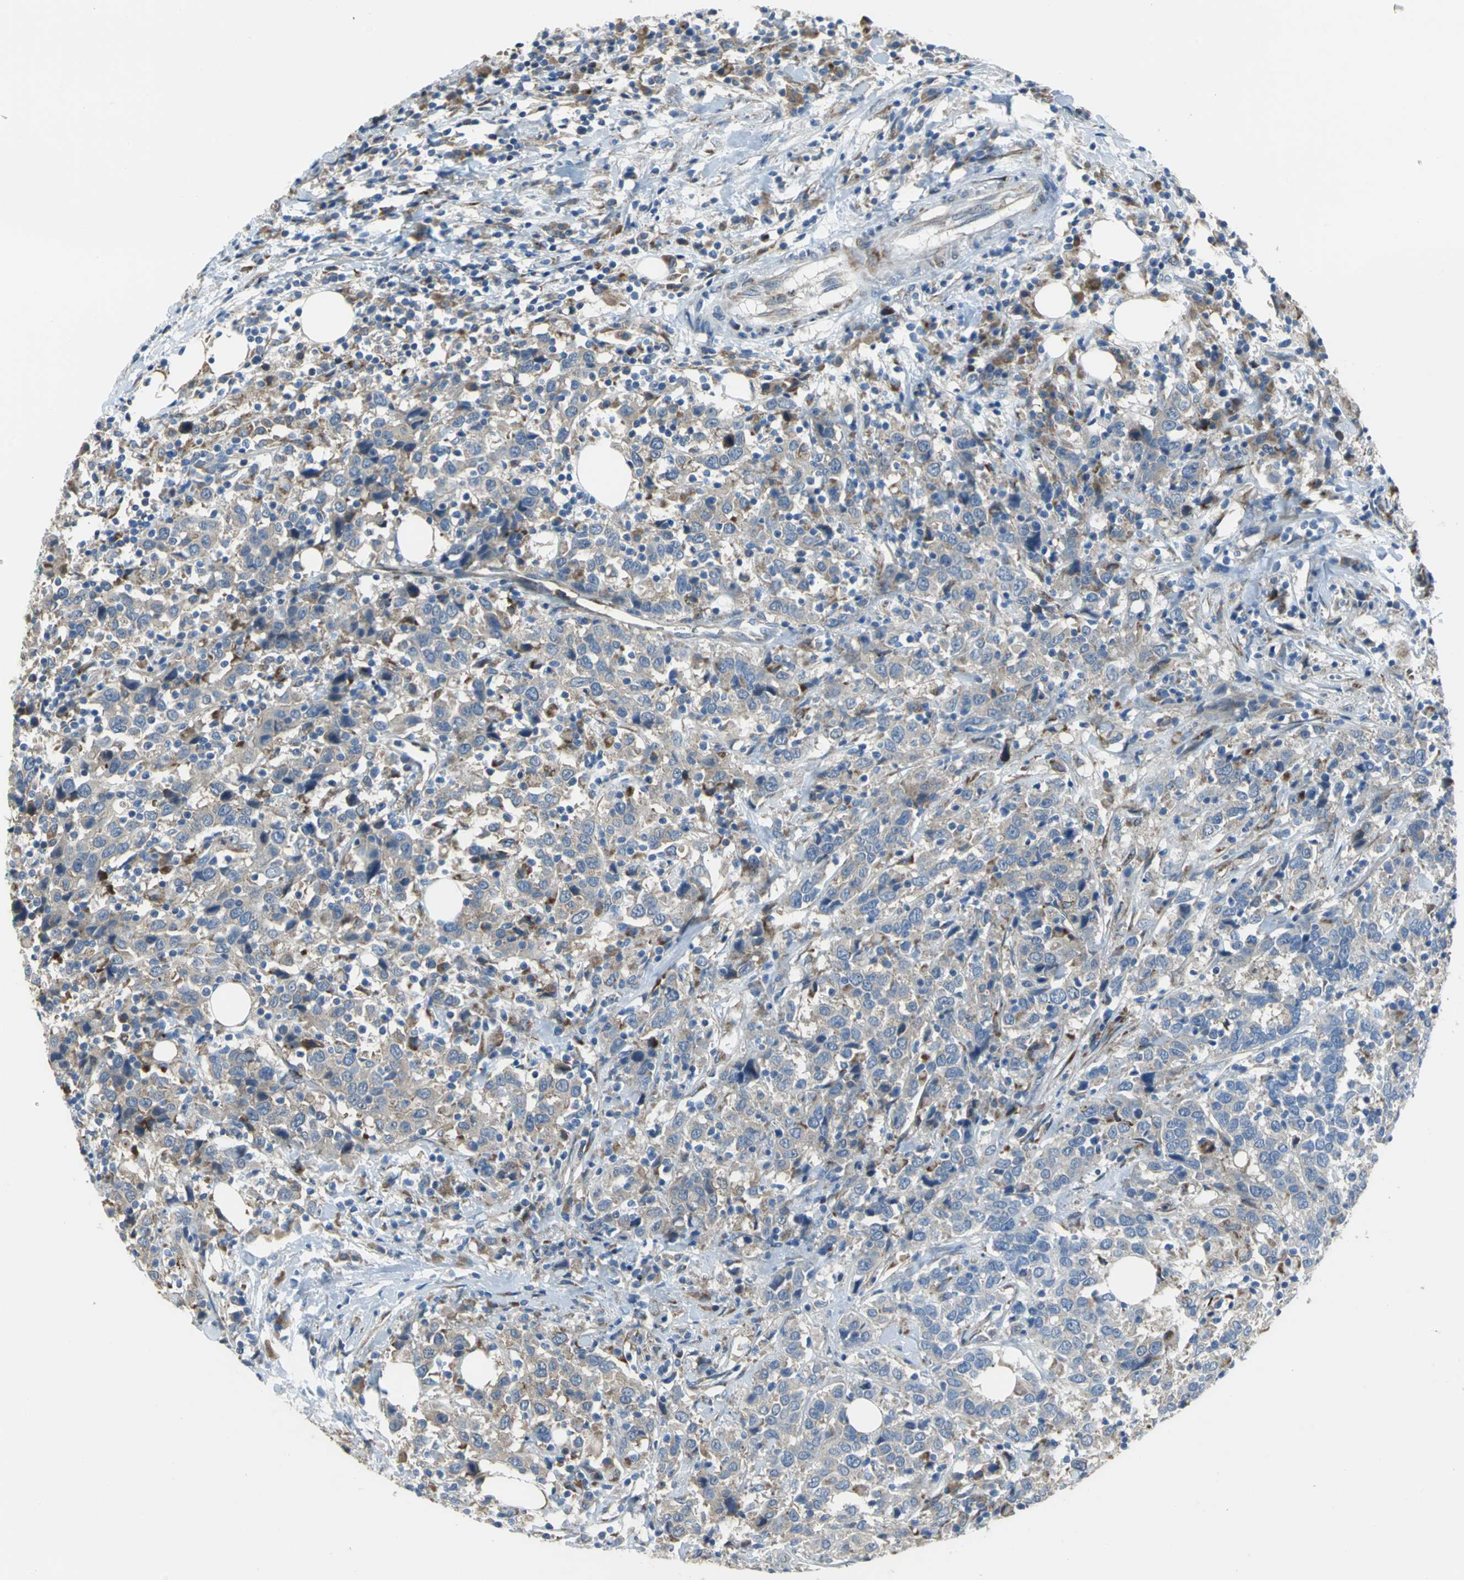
{"staining": {"intensity": "weak", "quantity": "25%-75%", "location": "cytoplasmic/membranous"}, "tissue": "urothelial cancer", "cell_type": "Tumor cells", "image_type": "cancer", "snomed": [{"axis": "morphology", "description": "Urothelial carcinoma, High grade"}, {"axis": "topography", "description": "Urinary bladder"}], "caption": "High-grade urothelial carcinoma stained for a protein reveals weak cytoplasmic/membranous positivity in tumor cells.", "gene": "EIF5A", "patient": {"sex": "male", "age": 61}}